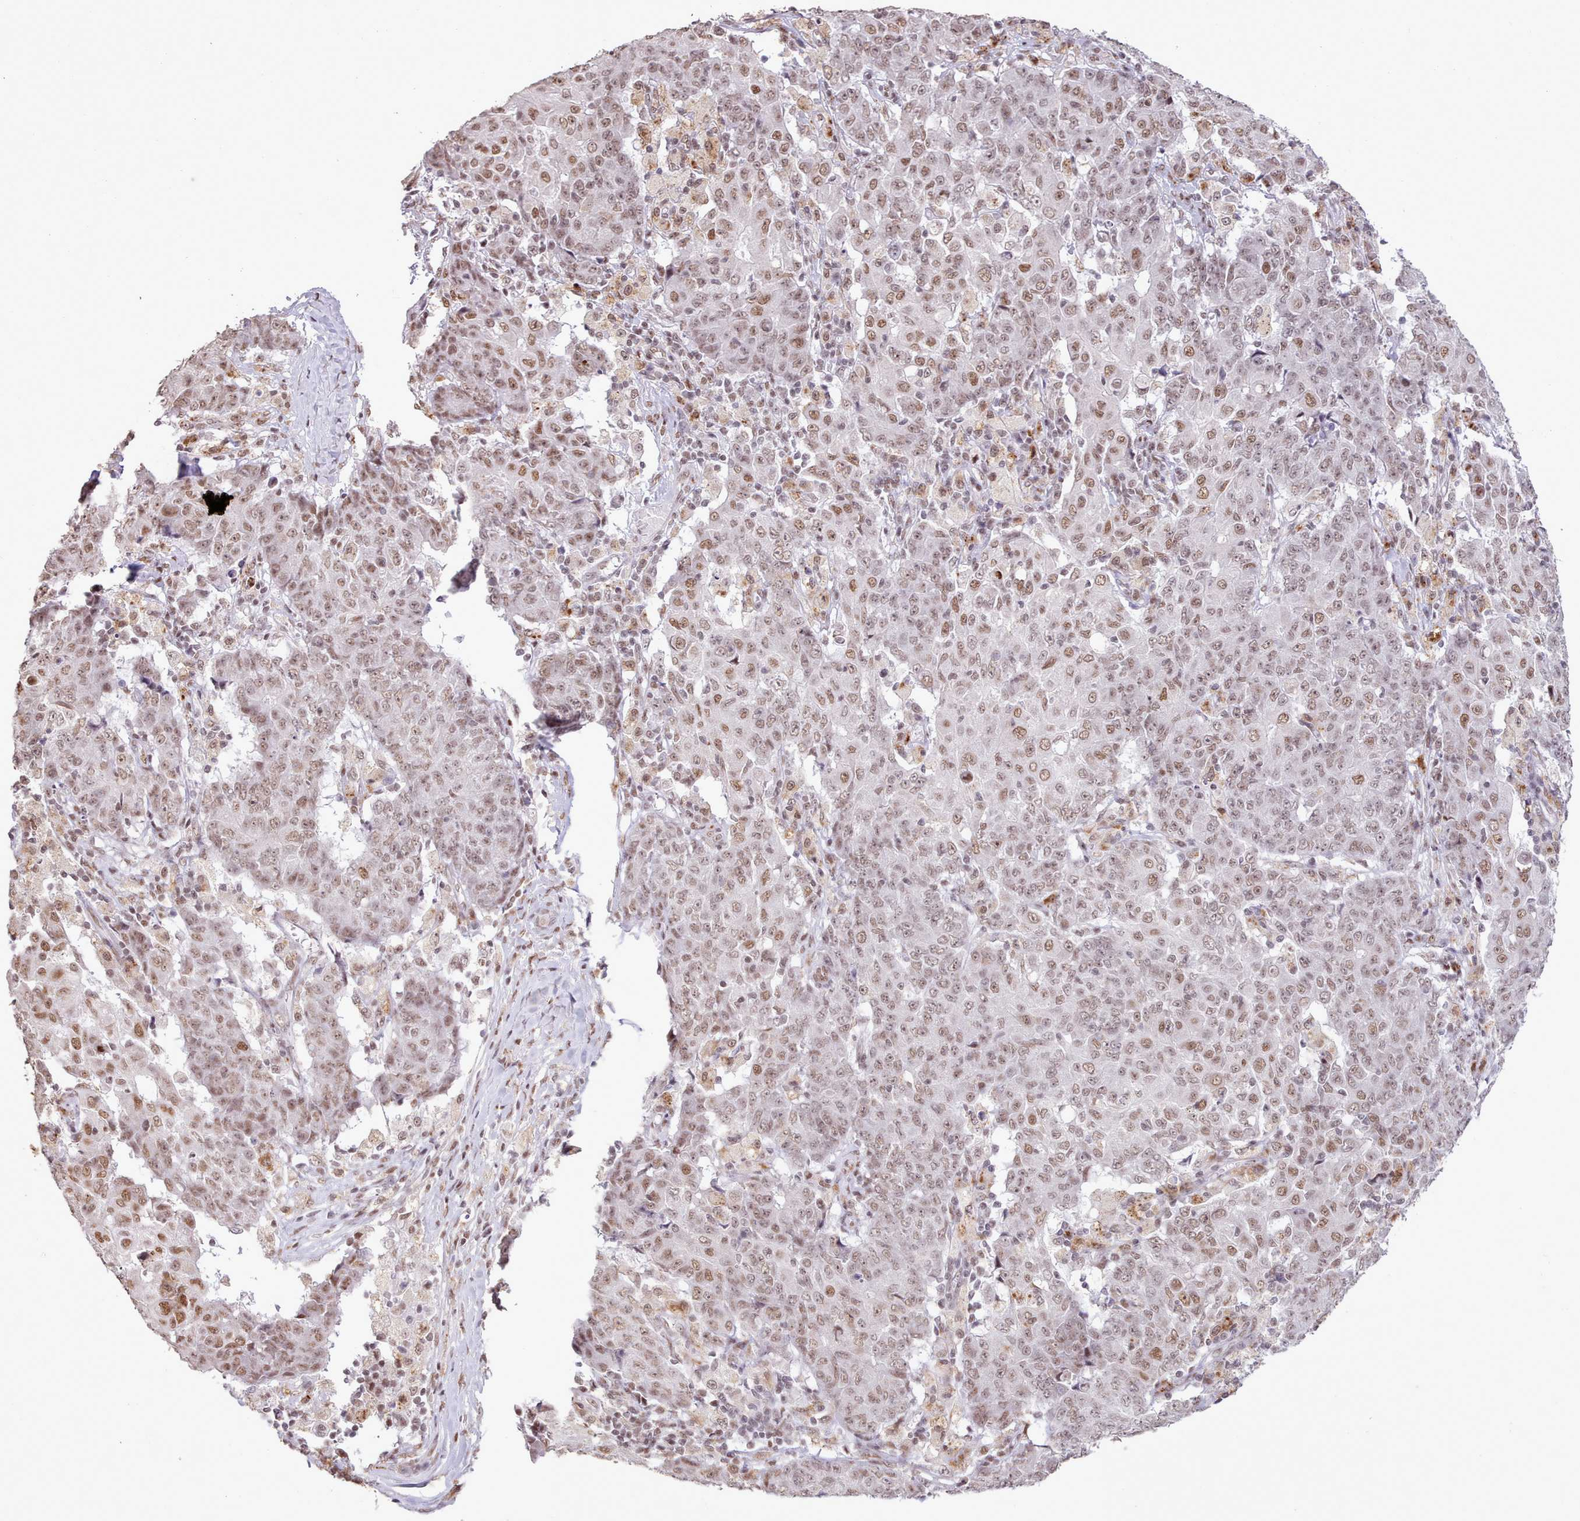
{"staining": {"intensity": "moderate", "quantity": ">75%", "location": "nuclear"}, "tissue": "ovarian cancer", "cell_type": "Tumor cells", "image_type": "cancer", "snomed": [{"axis": "morphology", "description": "Carcinoma, endometroid"}, {"axis": "topography", "description": "Ovary"}], "caption": "Human ovarian cancer stained with a brown dye shows moderate nuclear positive positivity in about >75% of tumor cells.", "gene": "TAF15", "patient": {"sex": "female", "age": 42}}